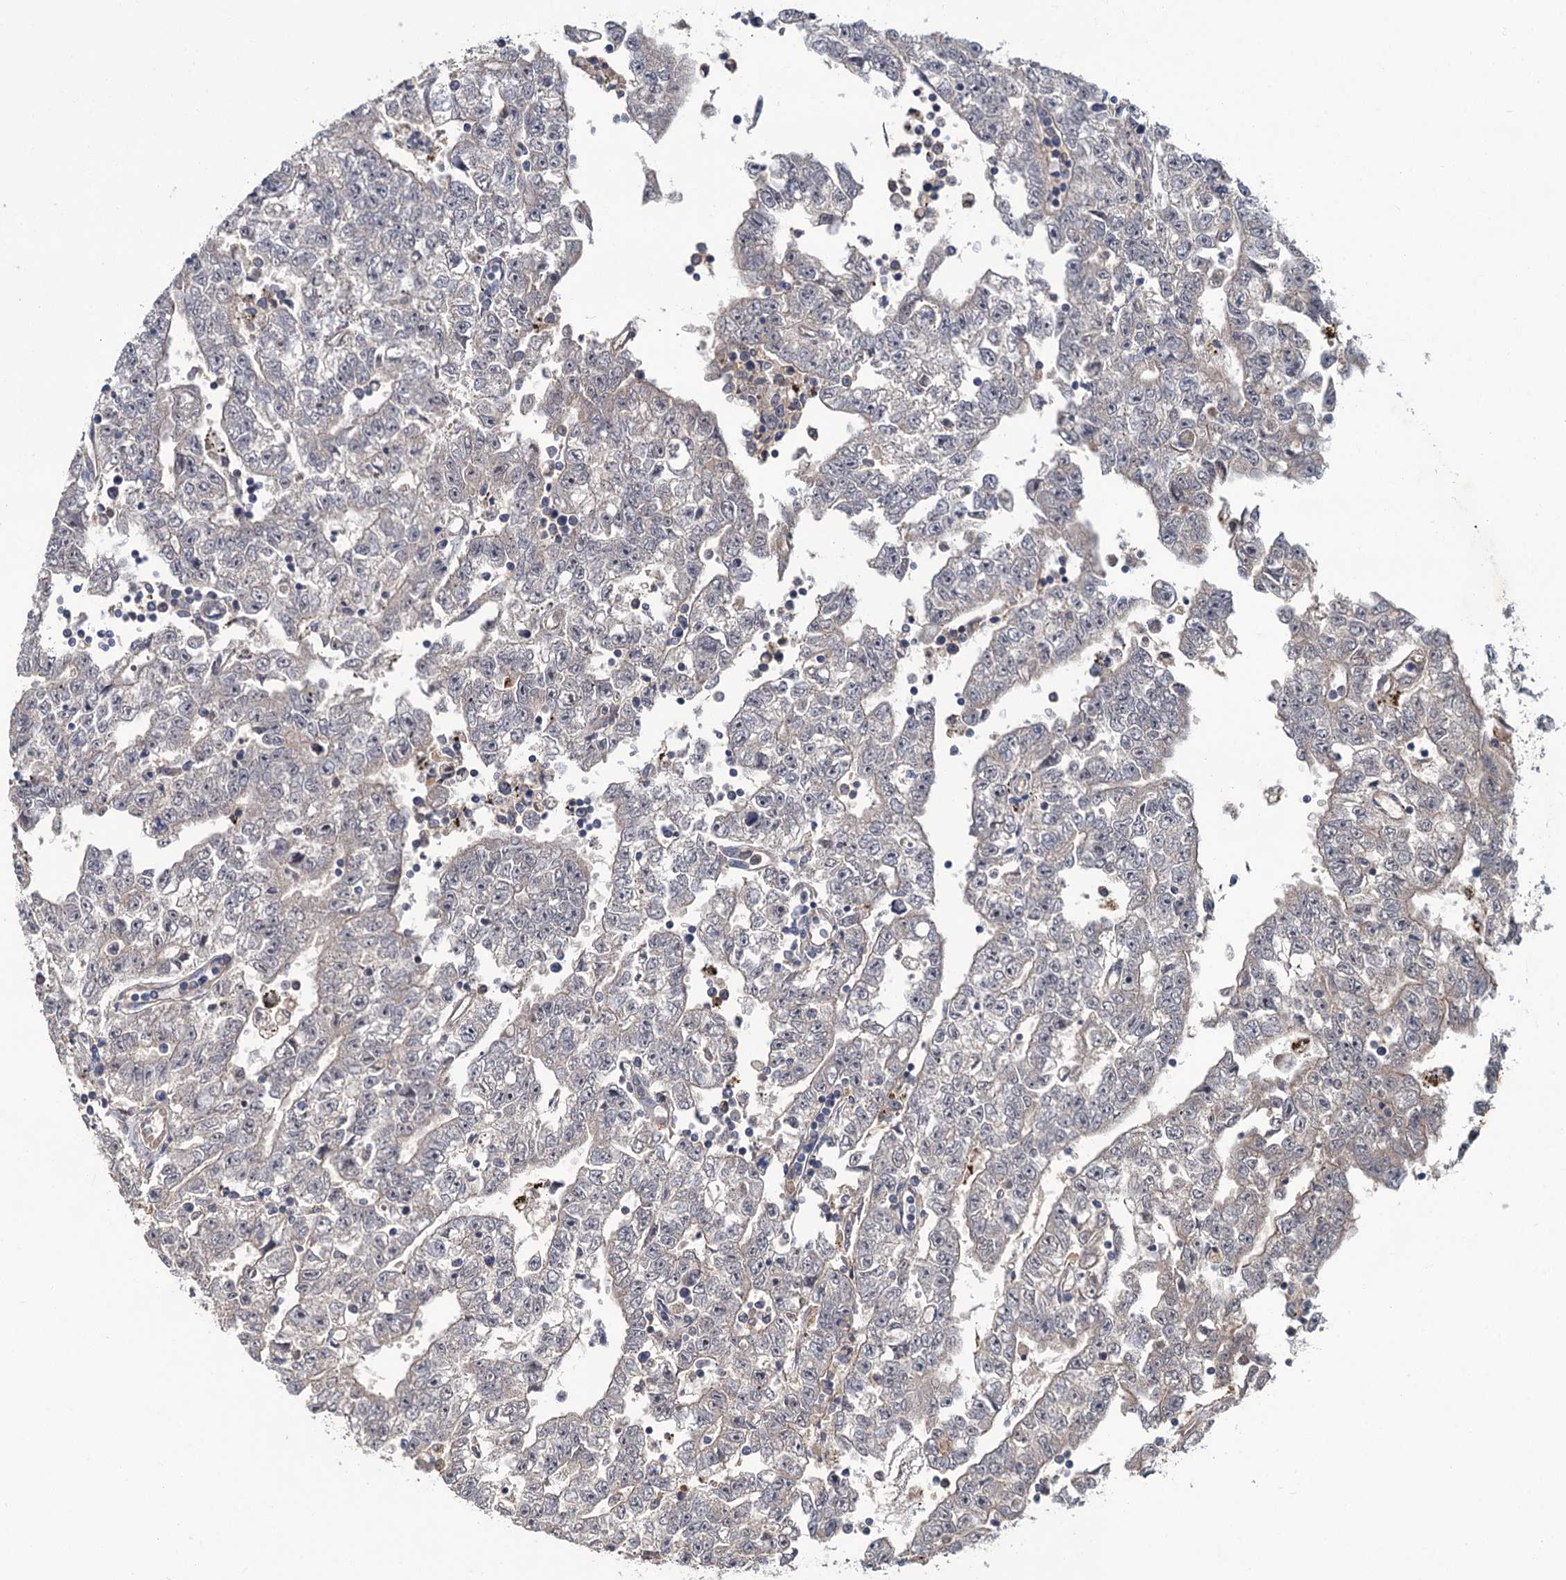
{"staining": {"intensity": "negative", "quantity": "none", "location": "none"}, "tissue": "testis cancer", "cell_type": "Tumor cells", "image_type": "cancer", "snomed": [{"axis": "morphology", "description": "Carcinoma, Embryonal, NOS"}, {"axis": "topography", "description": "Testis"}], "caption": "Embryonal carcinoma (testis) stained for a protein using immunohistochemistry (IHC) exhibits no positivity tumor cells.", "gene": "DYNC2H1", "patient": {"sex": "male", "age": 25}}